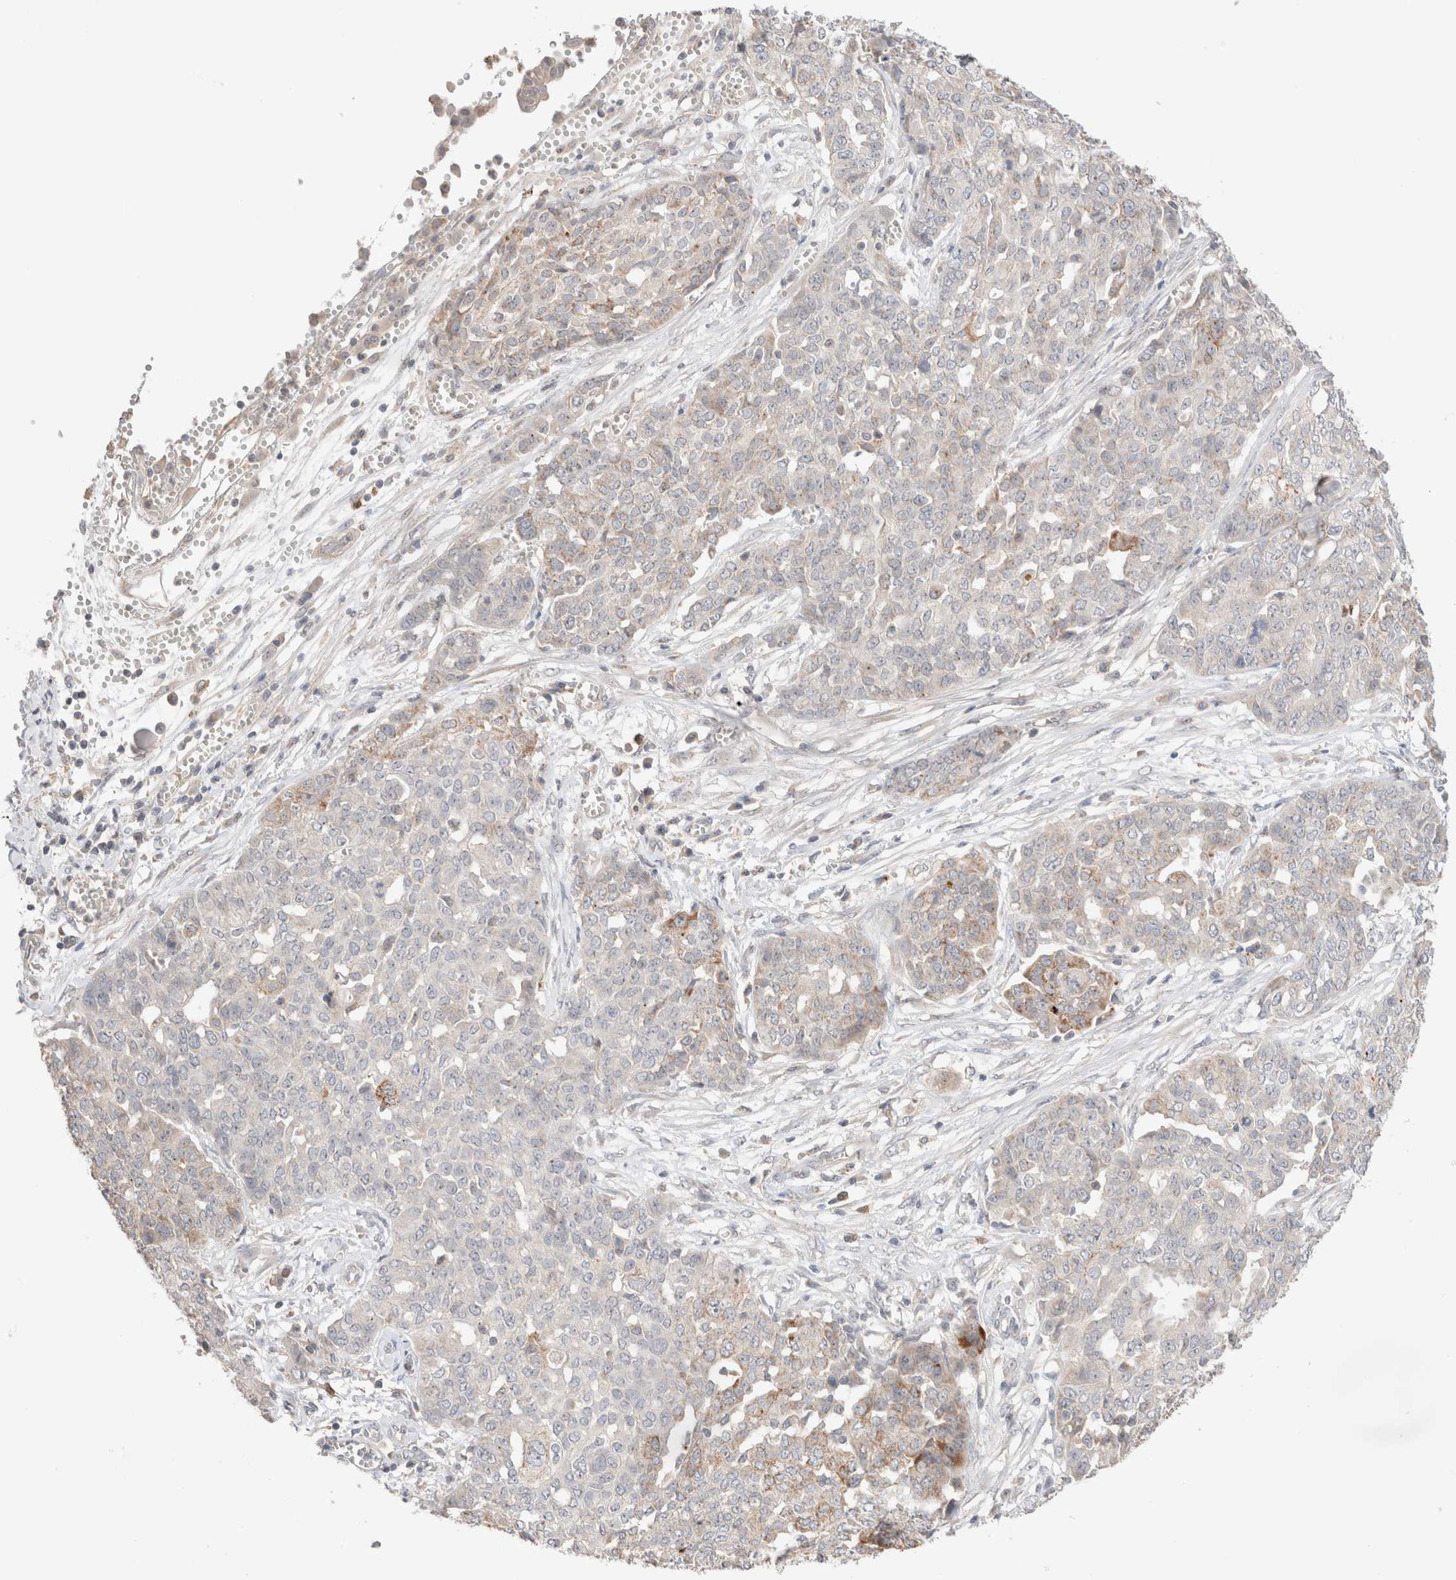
{"staining": {"intensity": "moderate", "quantity": "<25%", "location": "cytoplasmic/membranous"}, "tissue": "ovarian cancer", "cell_type": "Tumor cells", "image_type": "cancer", "snomed": [{"axis": "morphology", "description": "Cystadenocarcinoma, serous, NOS"}, {"axis": "topography", "description": "Soft tissue"}, {"axis": "topography", "description": "Ovary"}], "caption": "Ovarian cancer (serous cystadenocarcinoma) was stained to show a protein in brown. There is low levels of moderate cytoplasmic/membranous staining in approximately <25% of tumor cells.", "gene": "TRIM41", "patient": {"sex": "female", "age": 57}}